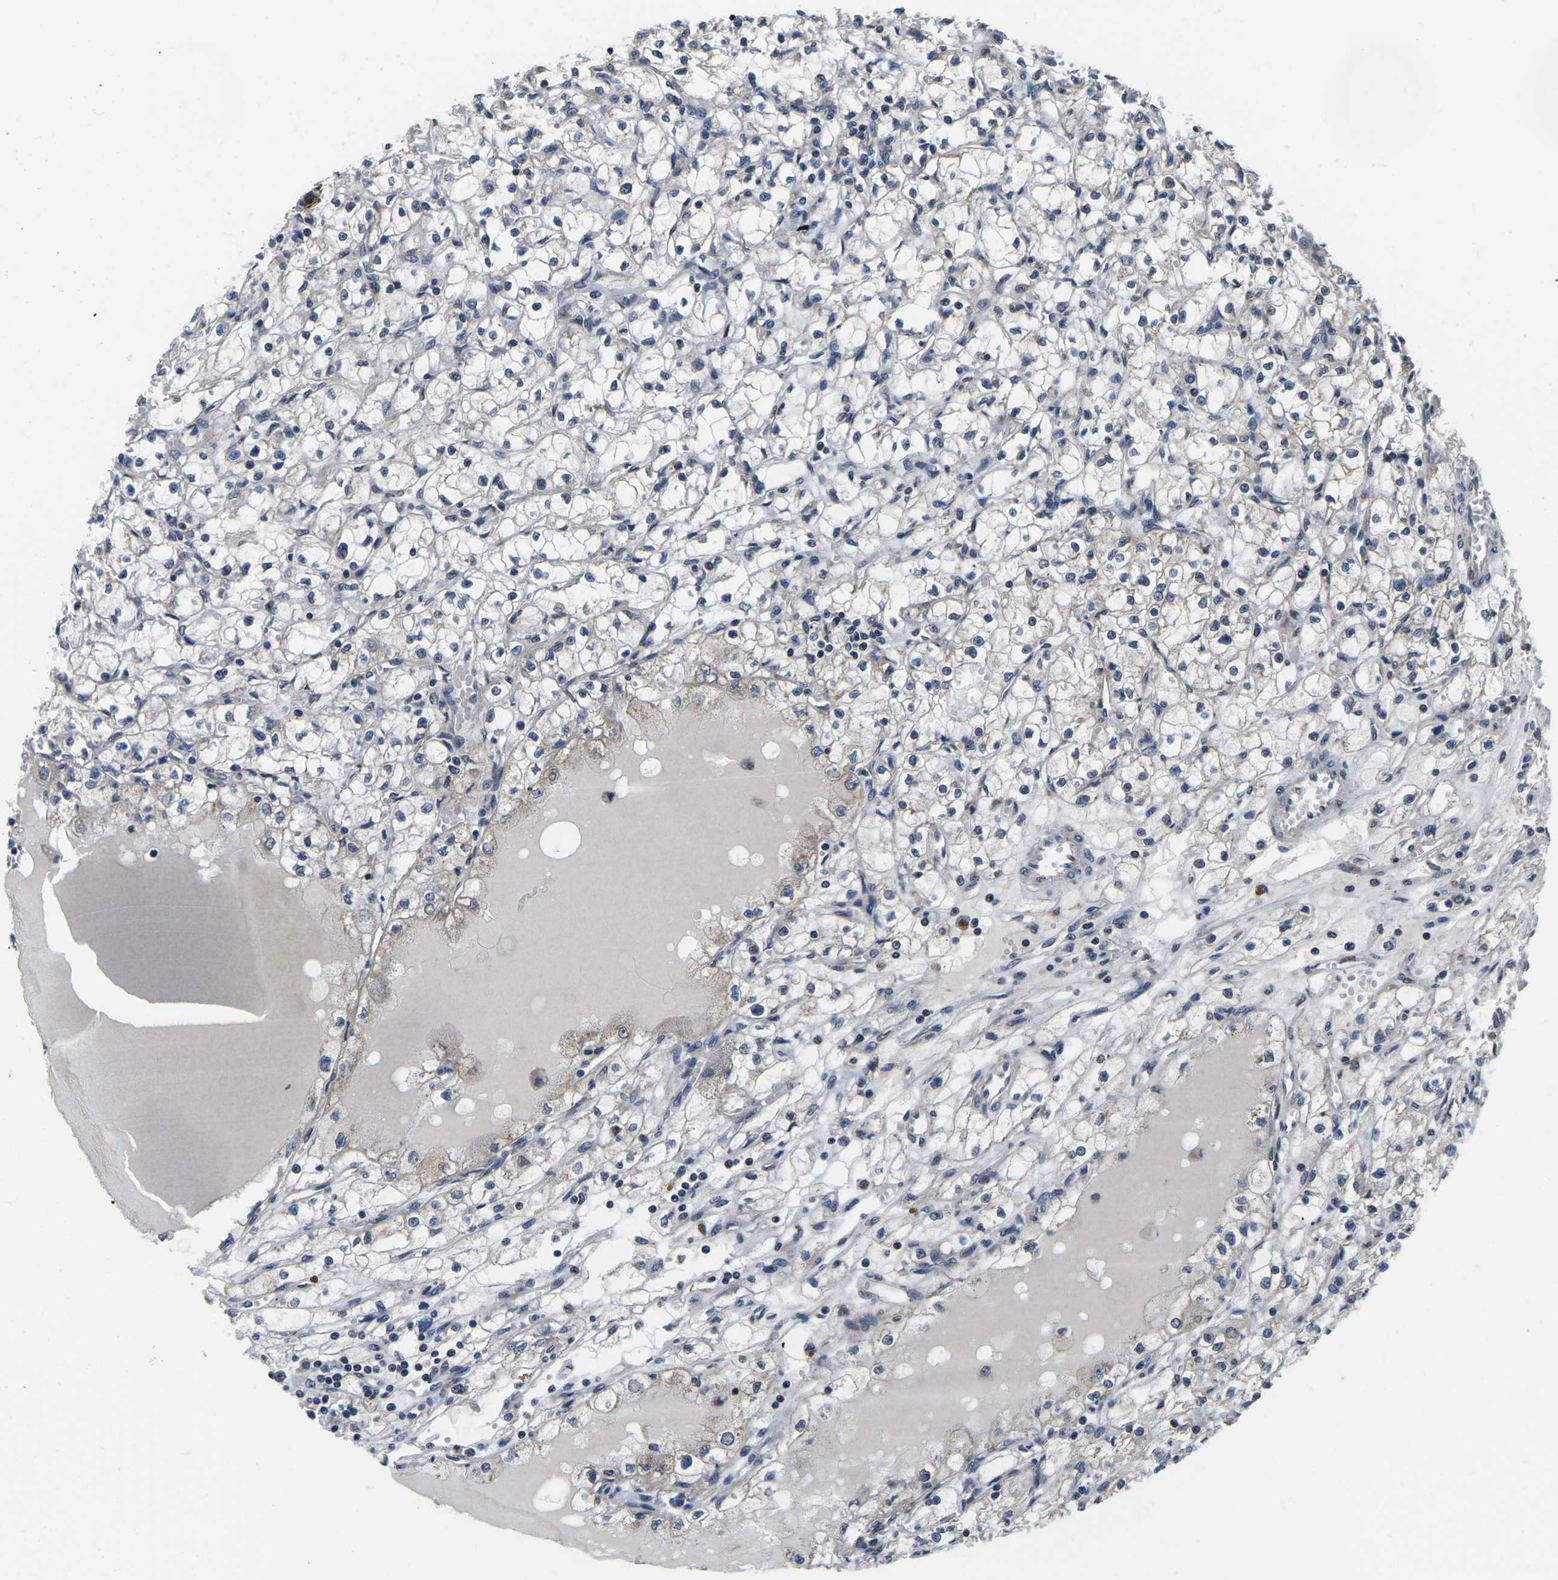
{"staining": {"intensity": "negative", "quantity": "none", "location": "none"}, "tissue": "renal cancer", "cell_type": "Tumor cells", "image_type": "cancer", "snomed": [{"axis": "morphology", "description": "Adenocarcinoma, NOS"}, {"axis": "topography", "description": "Kidney"}], "caption": "Immunohistochemistry (IHC) histopathology image of neoplastic tissue: renal adenocarcinoma stained with DAB demonstrates no significant protein positivity in tumor cells.", "gene": "CCNE1", "patient": {"sex": "male", "age": 56}}